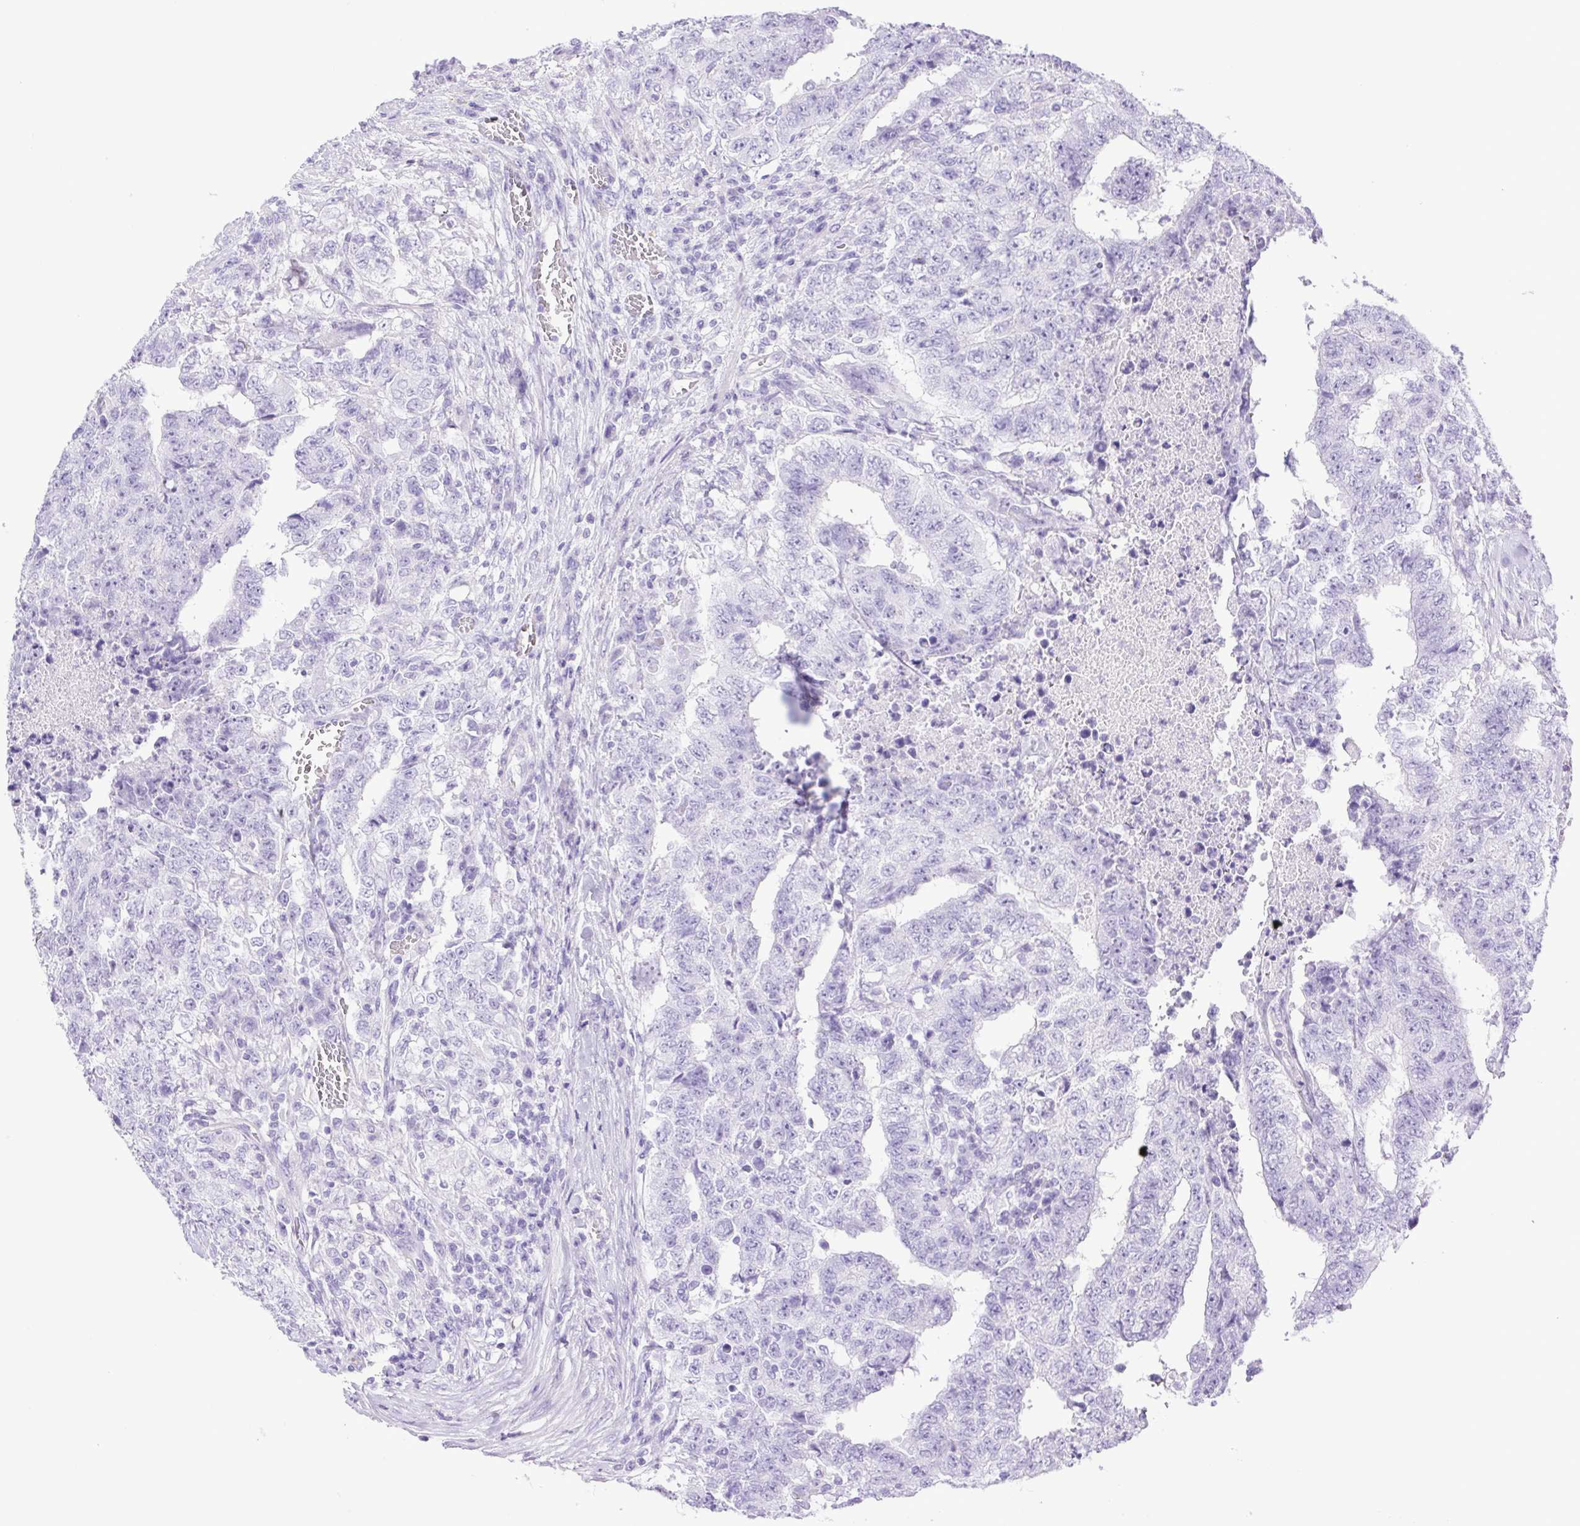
{"staining": {"intensity": "negative", "quantity": "none", "location": "none"}, "tissue": "testis cancer", "cell_type": "Tumor cells", "image_type": "cancer", "snomed": [{"axis": "morphology", "description": "Carcinoma, Embryonal, NOS"}, {"axis": "topography", "description": "Testis"}], "caption": "Immunohistochemistry micrograph of human testis embryonal carcinoma stained for a protein (brown), which shows no staining in tumor cells.", "gene": "CDSN", "patient": {"sex": "male", "age": 24}}